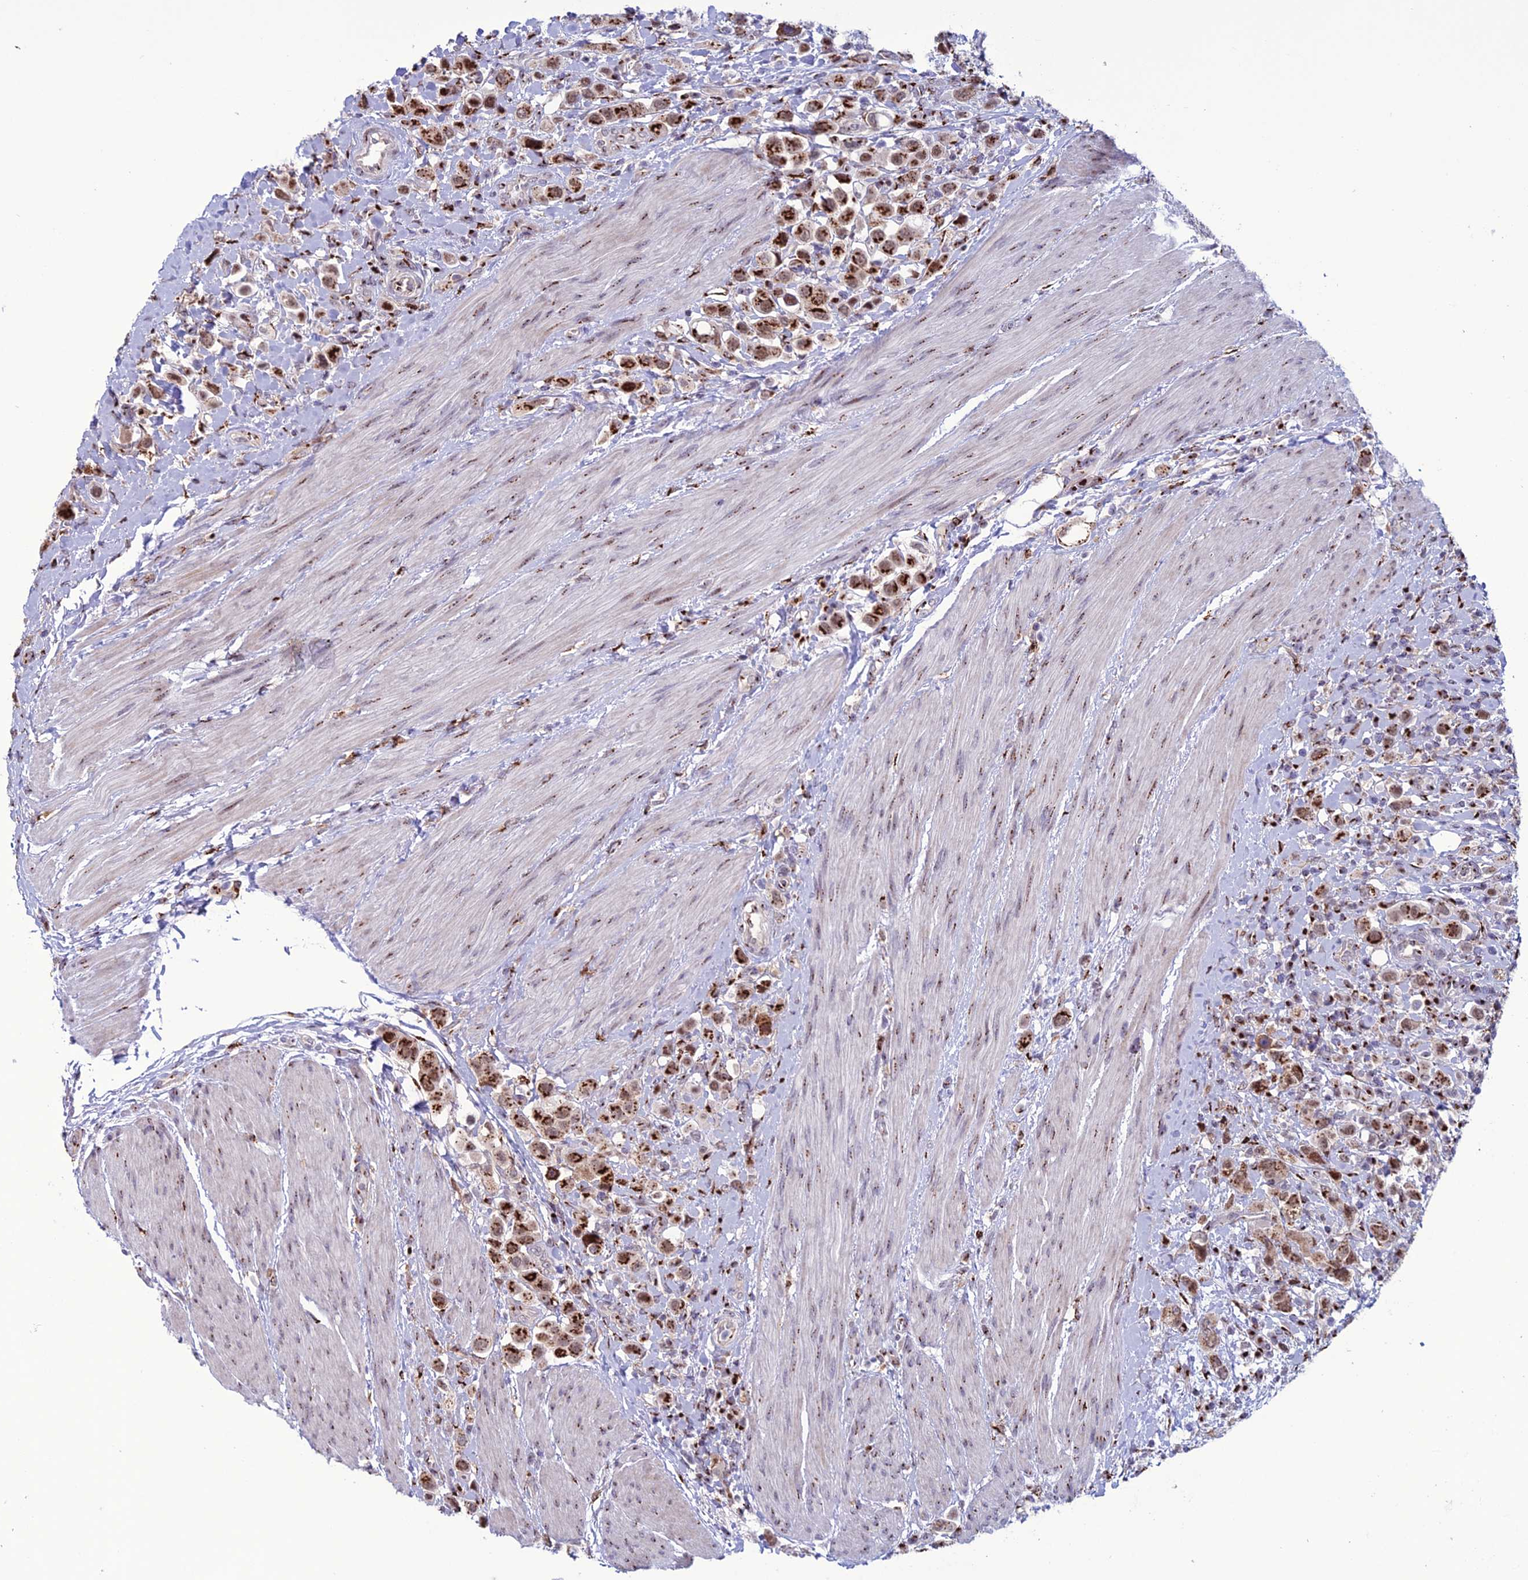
{"staining": {"intensity": "strong", "quantity": ">75%", "location": "cytoplasmic/membranous,nuclear"}, "tissue": "urothelial cancer", "cell_type": "Tumor cells", "image_type": "cancer", "snomed": [{"axis": "morphology", "description": "Urothelial carcinoma, High grade"}, {"axis": "topography", "description": "Urinary bladder"}], "caption": "Immunohistochemical staining of human urothelial carcinoma (high-grade) displays high levels of strong cytoplasmic/membranous and nuclear protein expression in about >75% of tumor cells.", "gene": "PLEKHA4", "patient": {"sex": "male", "age": 50}}